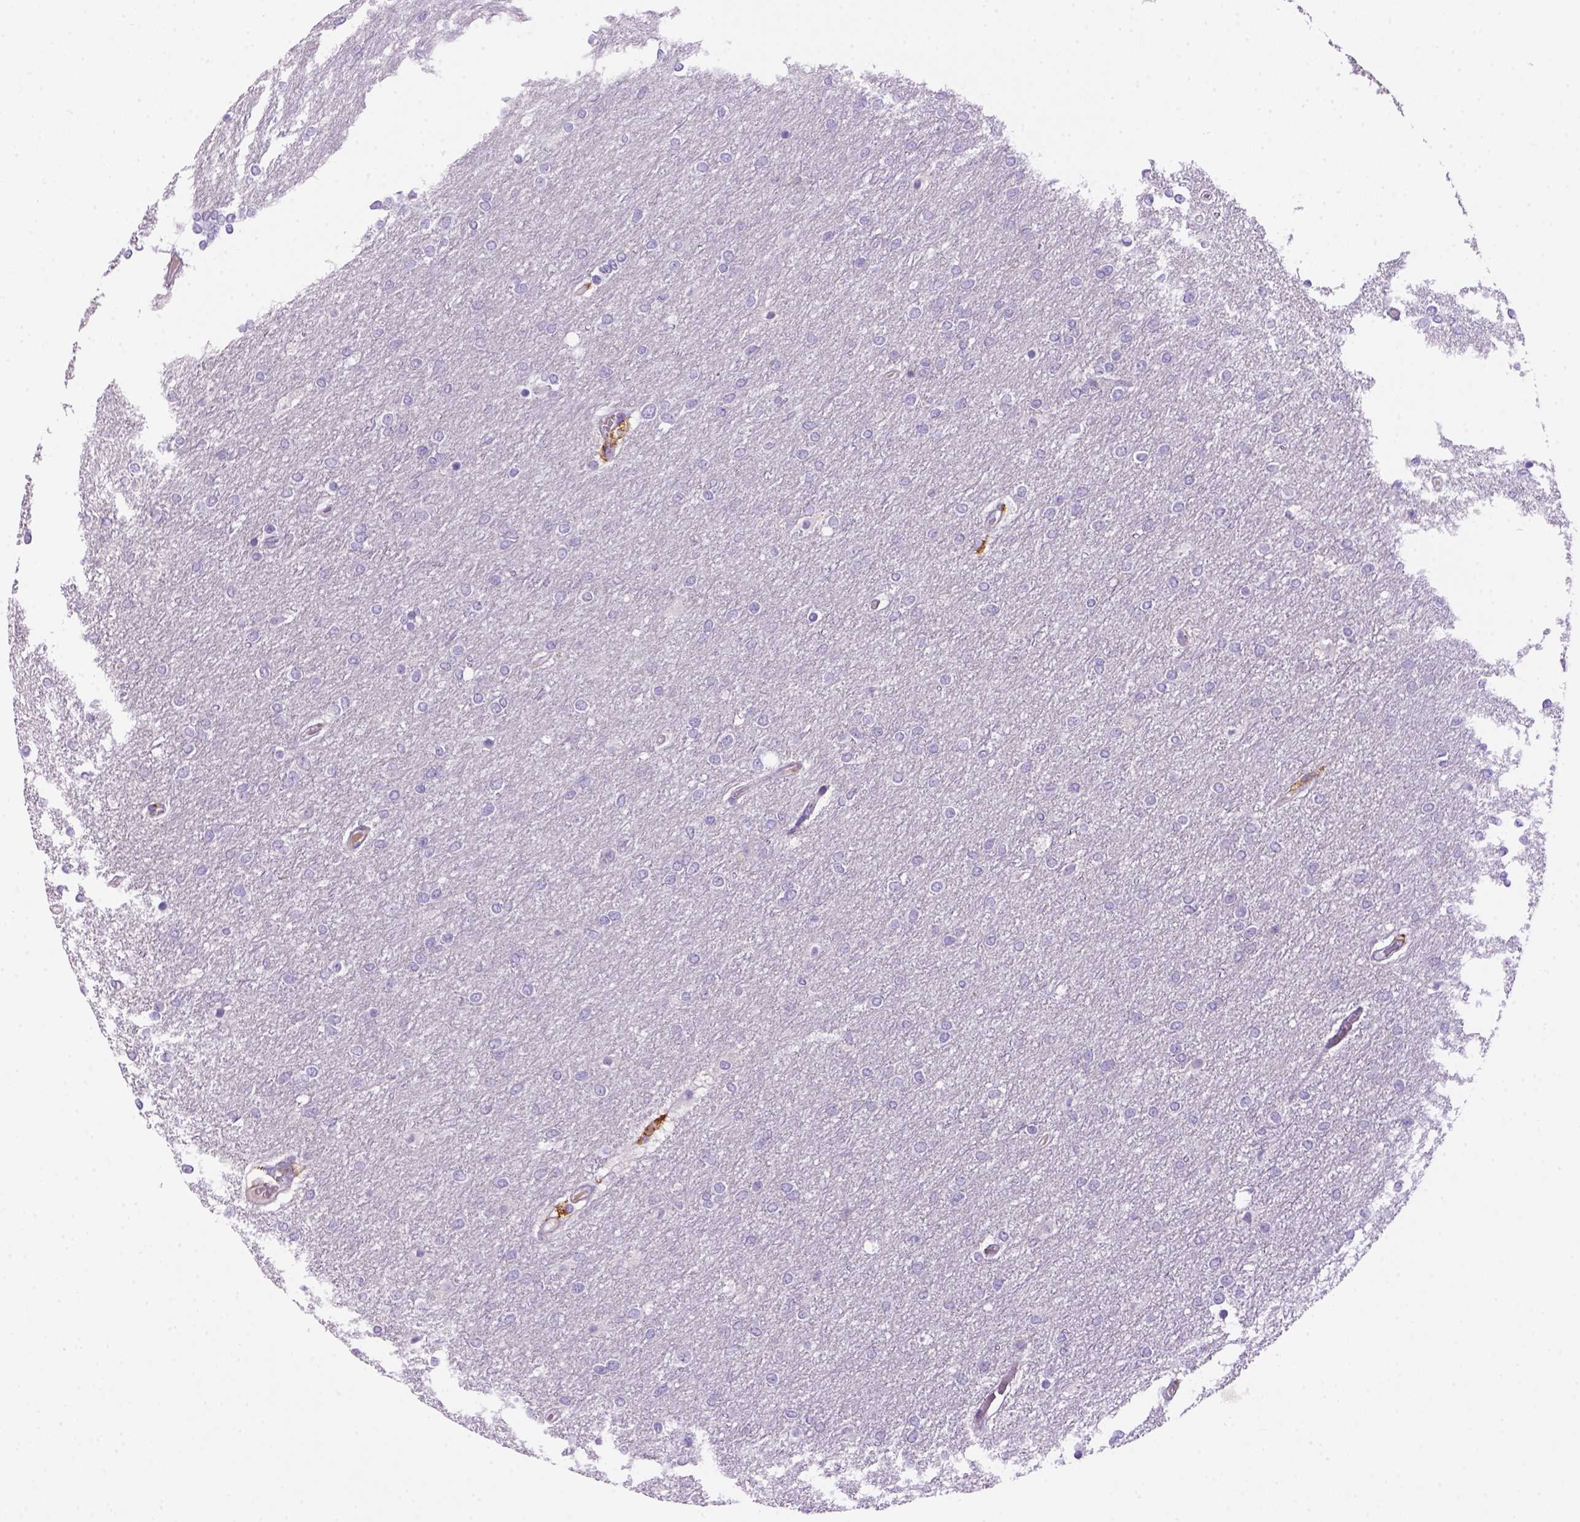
{"staining": {"intensity": "negative", "quantity": "none", "location": "none"}, "tissue": "glioma", "cell_type": "Tumor cells", "image_type": "cancer", "snomed": [{"axis": "morphology", "description": "Glioma, malignant, High grade"}, {"axis": "topography", "description": "Brain"}], "caption": "A micrograph of human glioma is negative for staining in tumor cells. (Stains: DAB (3,3'-diaminobenzidine) IHC with hematoxylin counter stain, Microscopy: brightfield microscopy at high magnification).", "gene": "CD14", "patient": {"sex": "female", "age": 61}}